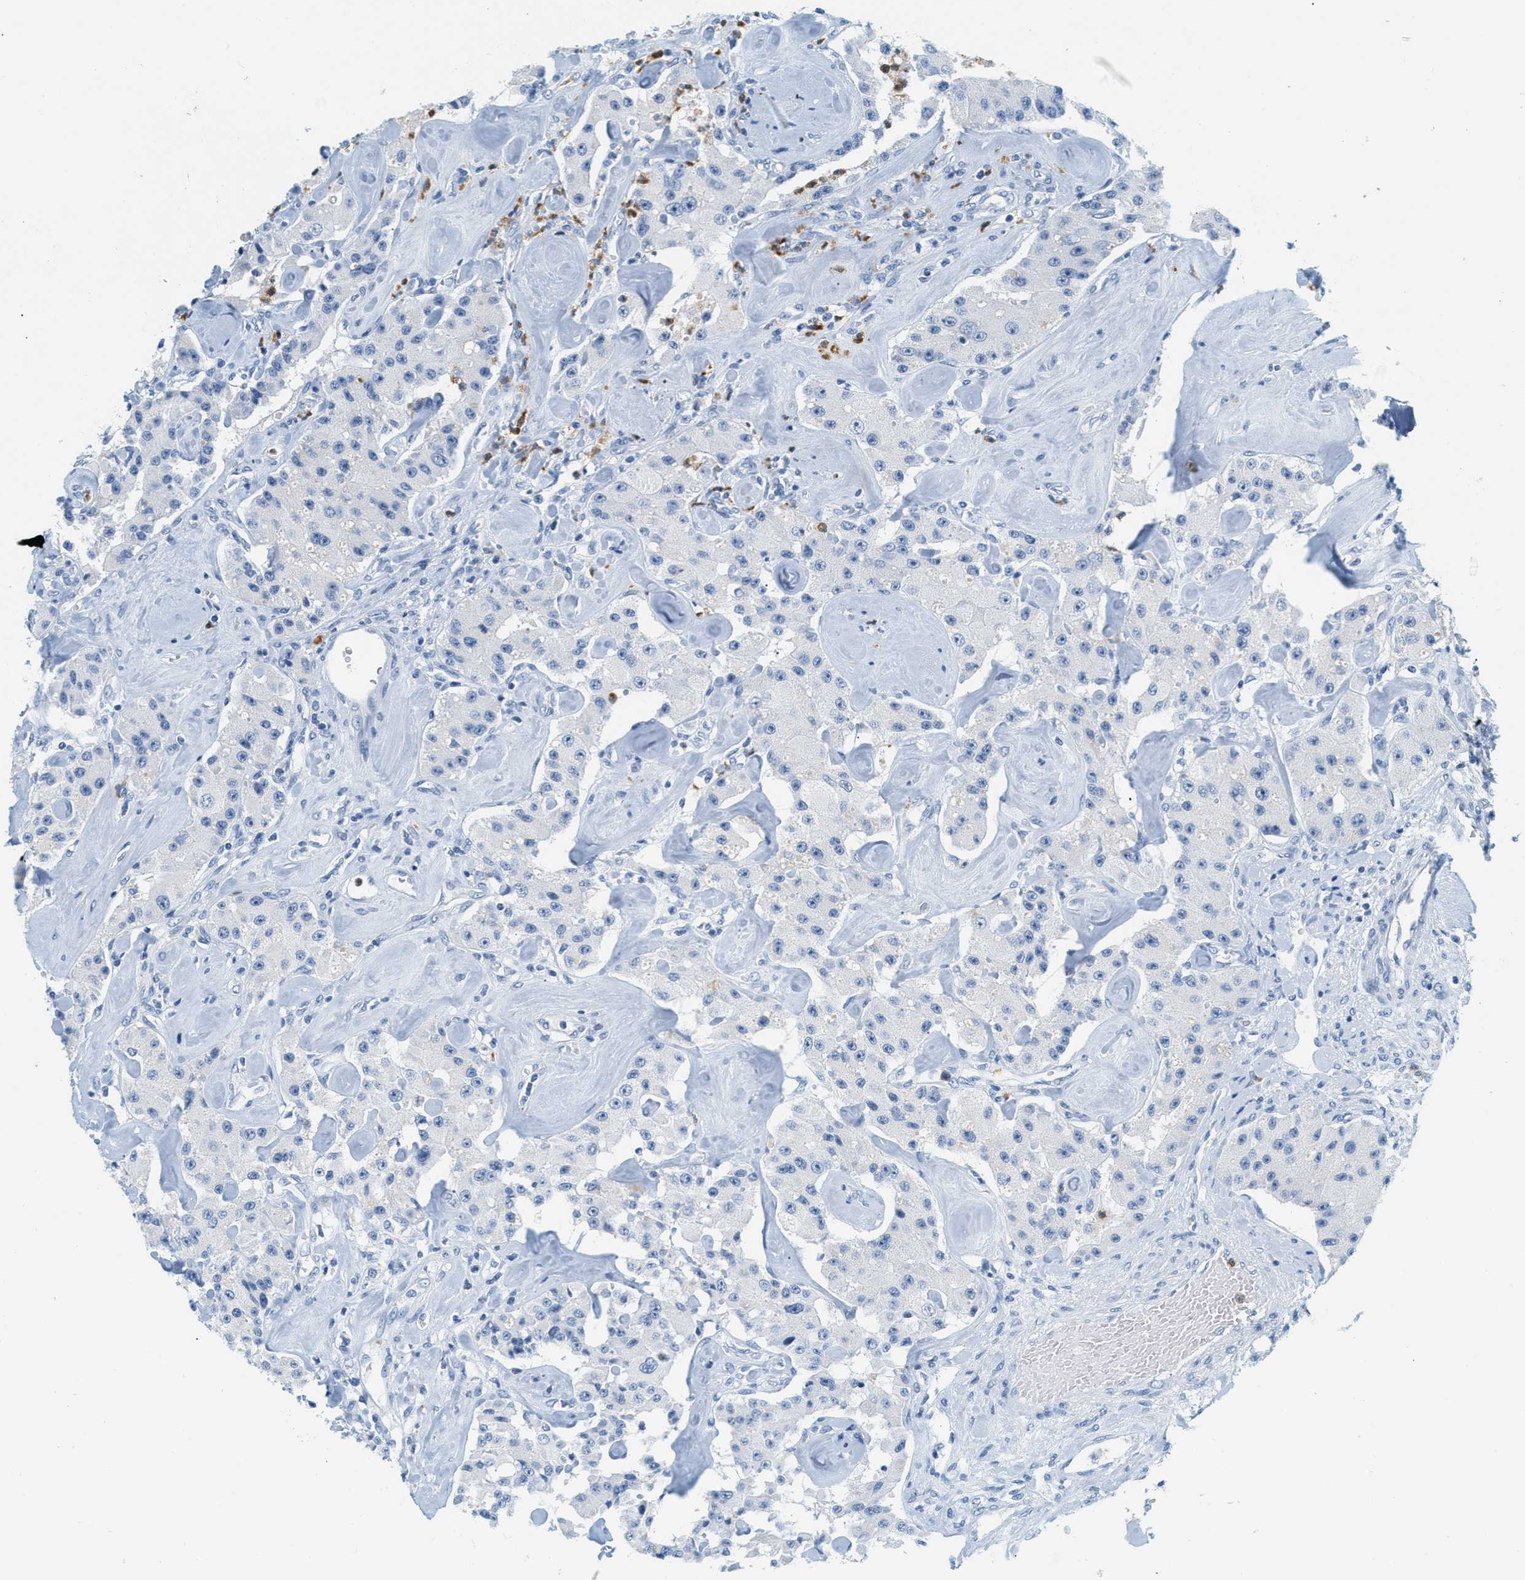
{"staining": {"intensity": "negative", "quantity": "none", "location": "none"}, "tissue": "carcinoid", "cell_type": "Tumor cells", "image_type": "cancer", "snomed": [{"axis": "morphology", "description": "Carcinoid, malignant, NOS"}, {"axis": "topography", "description": "Pancreas"}], "caption": "Carcinoid (malignant) stained for a protein using IHC demonstrates no expression tumor cells.", "gene": "LCN2", "patient": {"sex": "male", "age": 41}}